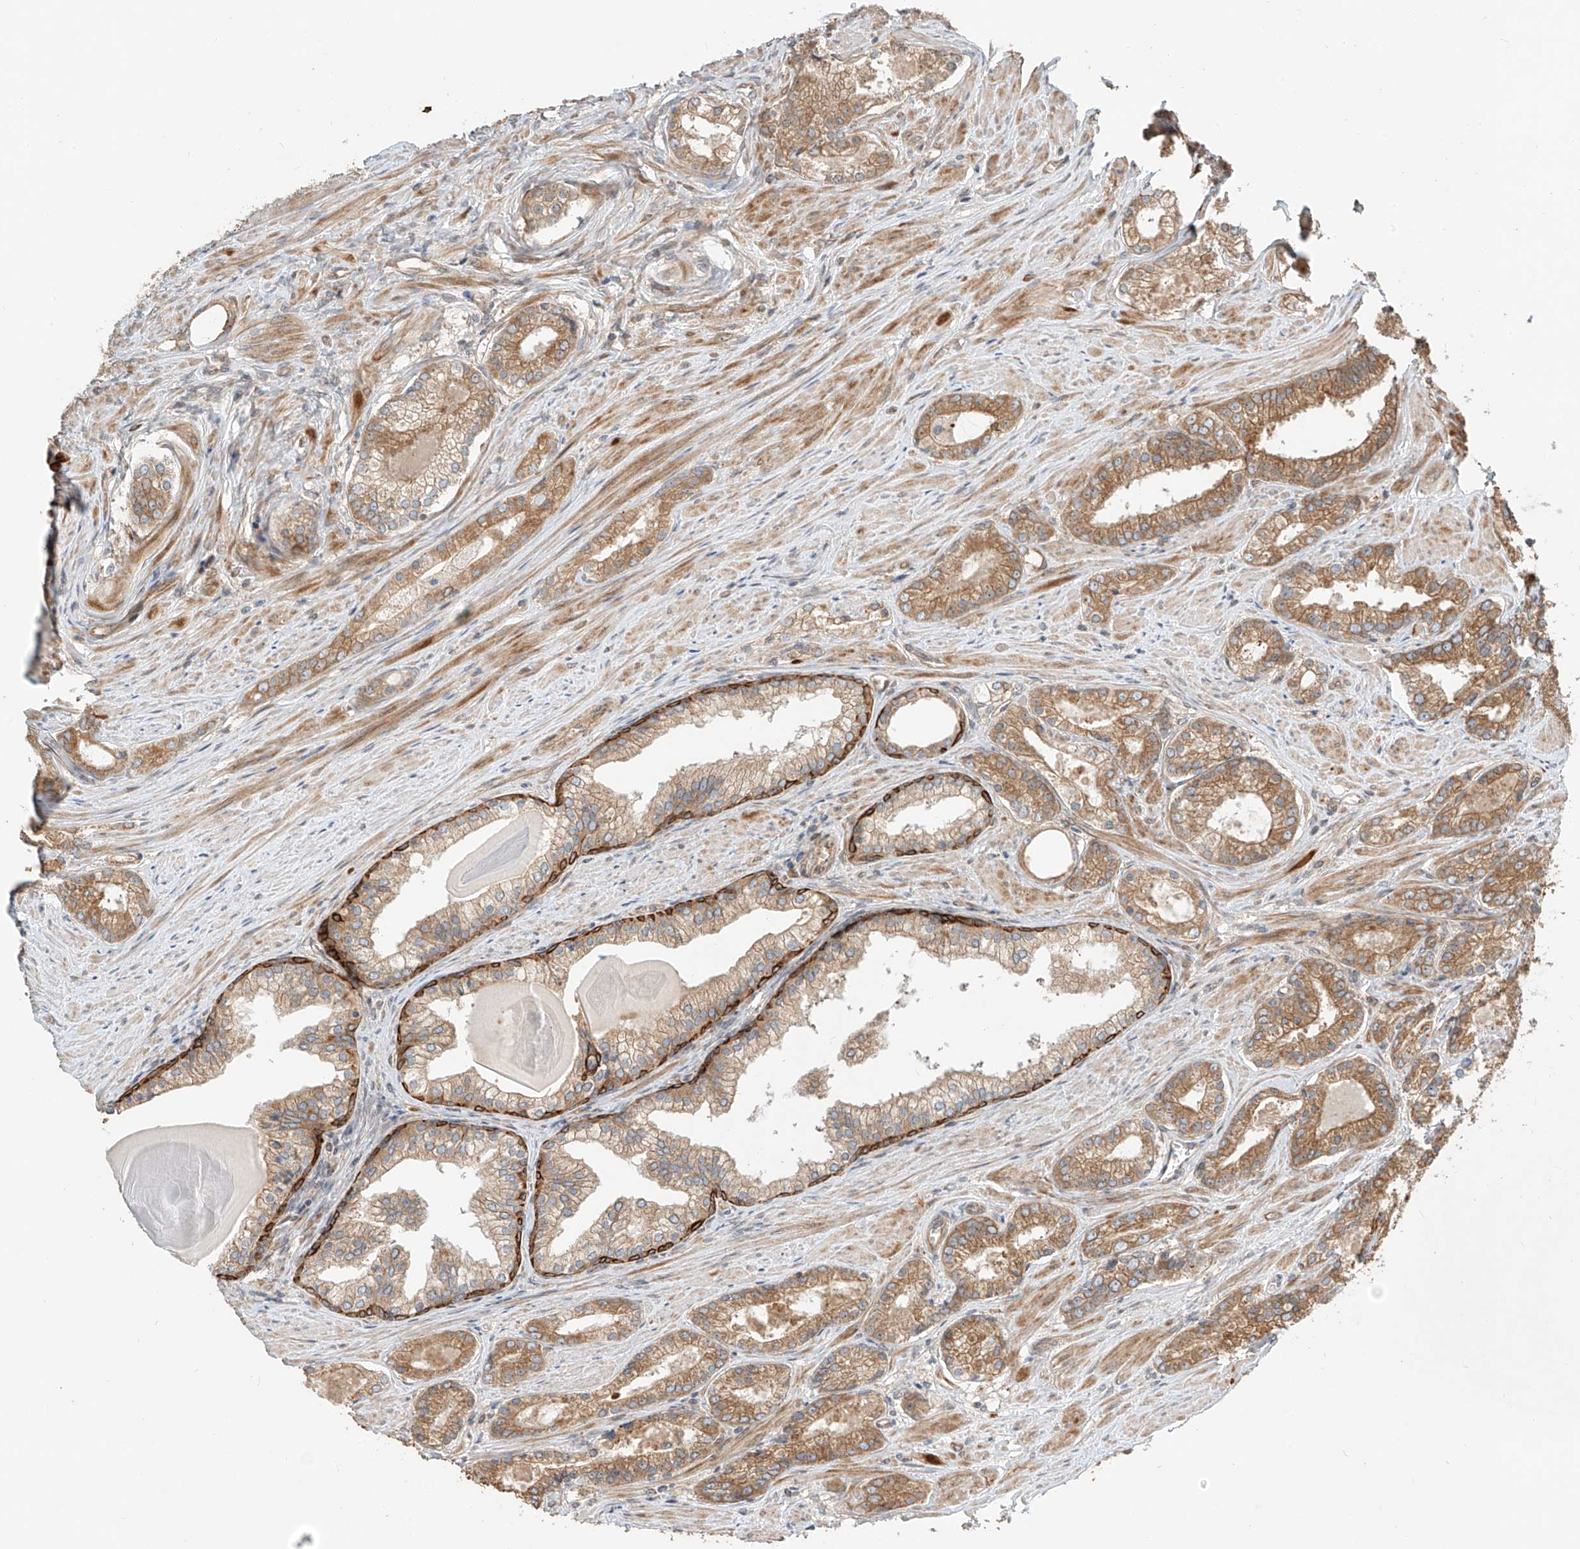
{"staining": {"intensity": "moderate", "quantity": ">75%", "location": "cytoplasmic/membranous"}, "tissue": "prostate cancer", "cell_type": "Tumor cells", "image_type": "cancer", "snomed": [{"axis": "morphology", "description": "Adenocarcinoma, Low grade"}, {"axis": "topography", "description": "Prostate"}], "caption": "Immunohistochemical staining of low-grade adenocarcinoma (prostate) demonstrates moderate cytoplasmic/membranous protein expression in approximately >75% of tumor cells.", "gene": "CEP162", "patient": {"sex": "male", "age": 54}}